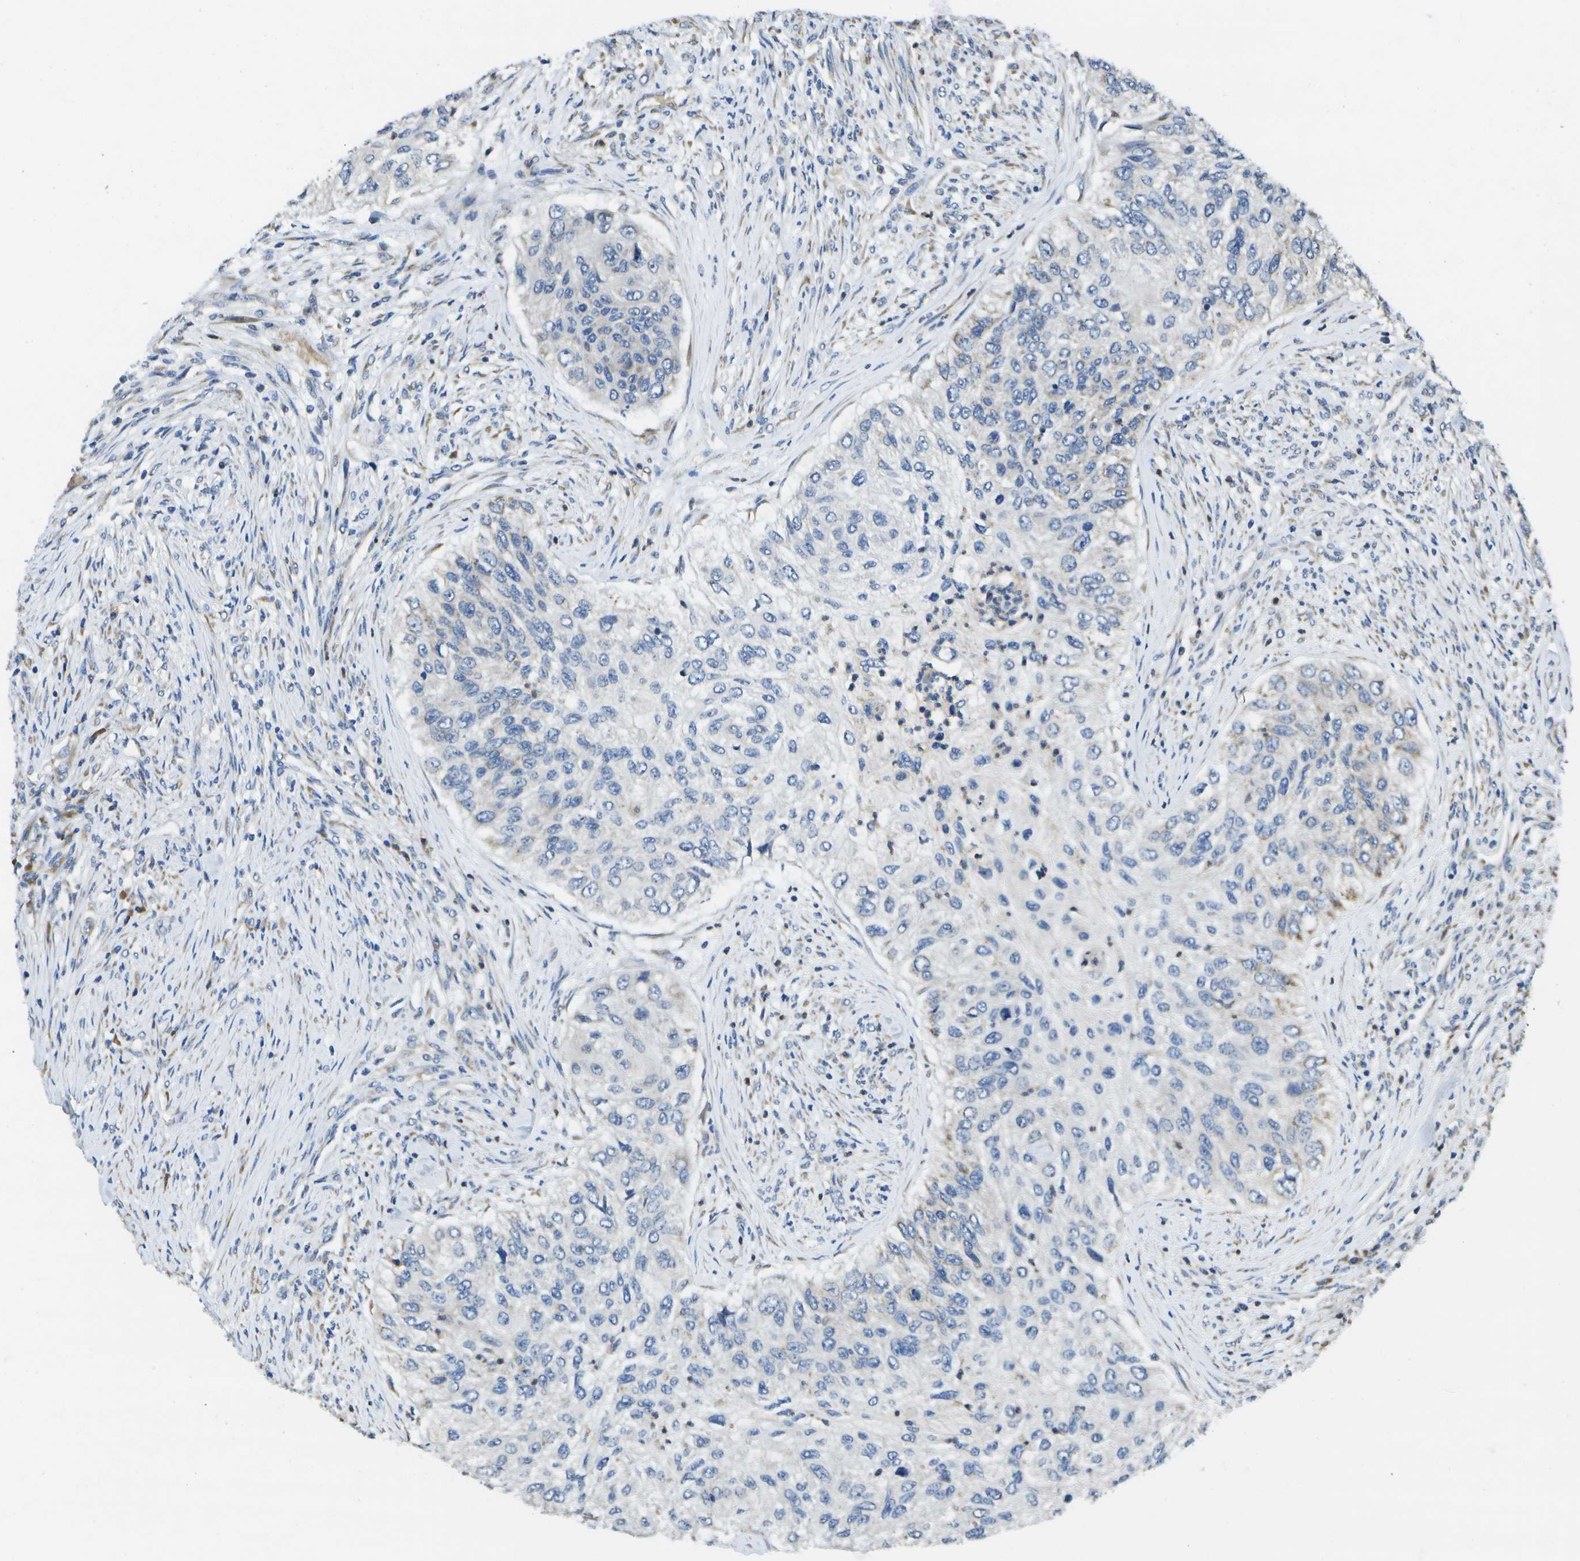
{"staining": {"intensity": "negative", "quantity": "none", "location": "none"}, "tissue": "urothelial cancer", "cell_type": "Tumor cells", "image_type": "cancer", "snomed": [{"axis": "morphology", "description": "Urothelial carcinoma, High grade"}, {"axis": "topography", "description": "Urinary bladder"}], "caption": "Histopathology image shows no protein expression in tumor cells of high-grade urothelial carcinoma tissue.", "gene": "DSE", "patient": {"sex": "female", "age": 60}}